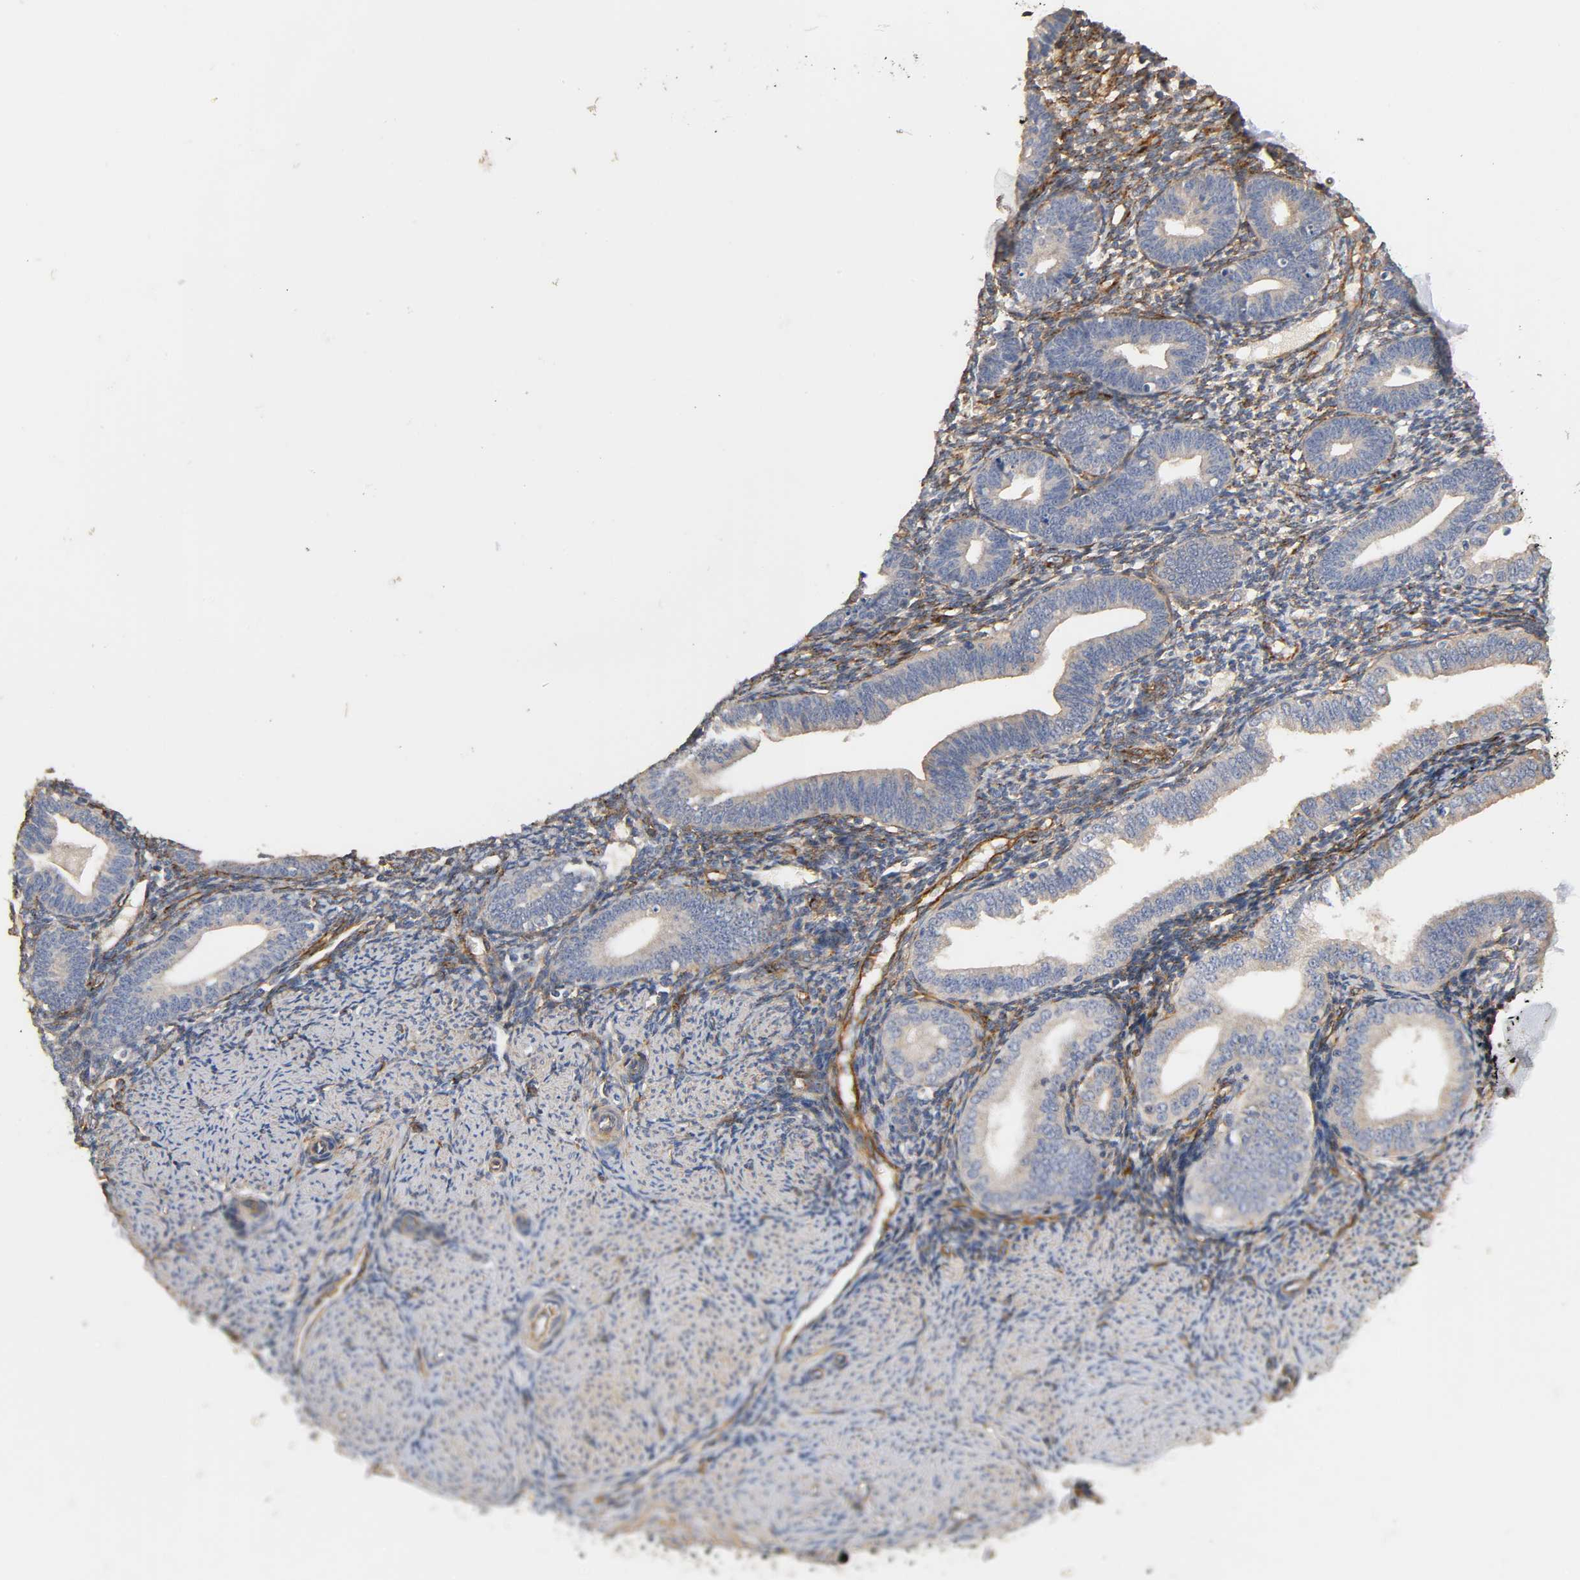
{"staining": {"intensity": "moderate", "quantity": "25%-75%", "location": "cytoplasmic/membranous"}, "tissue": "endometrium", "cell_type": "Cells in endometrial stroma", "image_type": "normal", "snomed": [{"axis": "morphology", "description": "Normal tissue, NOS"}, {"axis": "topography", "description": "Endometrium"}], "caption": "Immunohistochemical staining of benign human endometrium displays medium levels of moderate cytoplasmic/membranous staining in about 25%-75% of cells in endometrial stroma.", "gene": "IFITM2", "patient": {"sex": "female", "age": 61}}